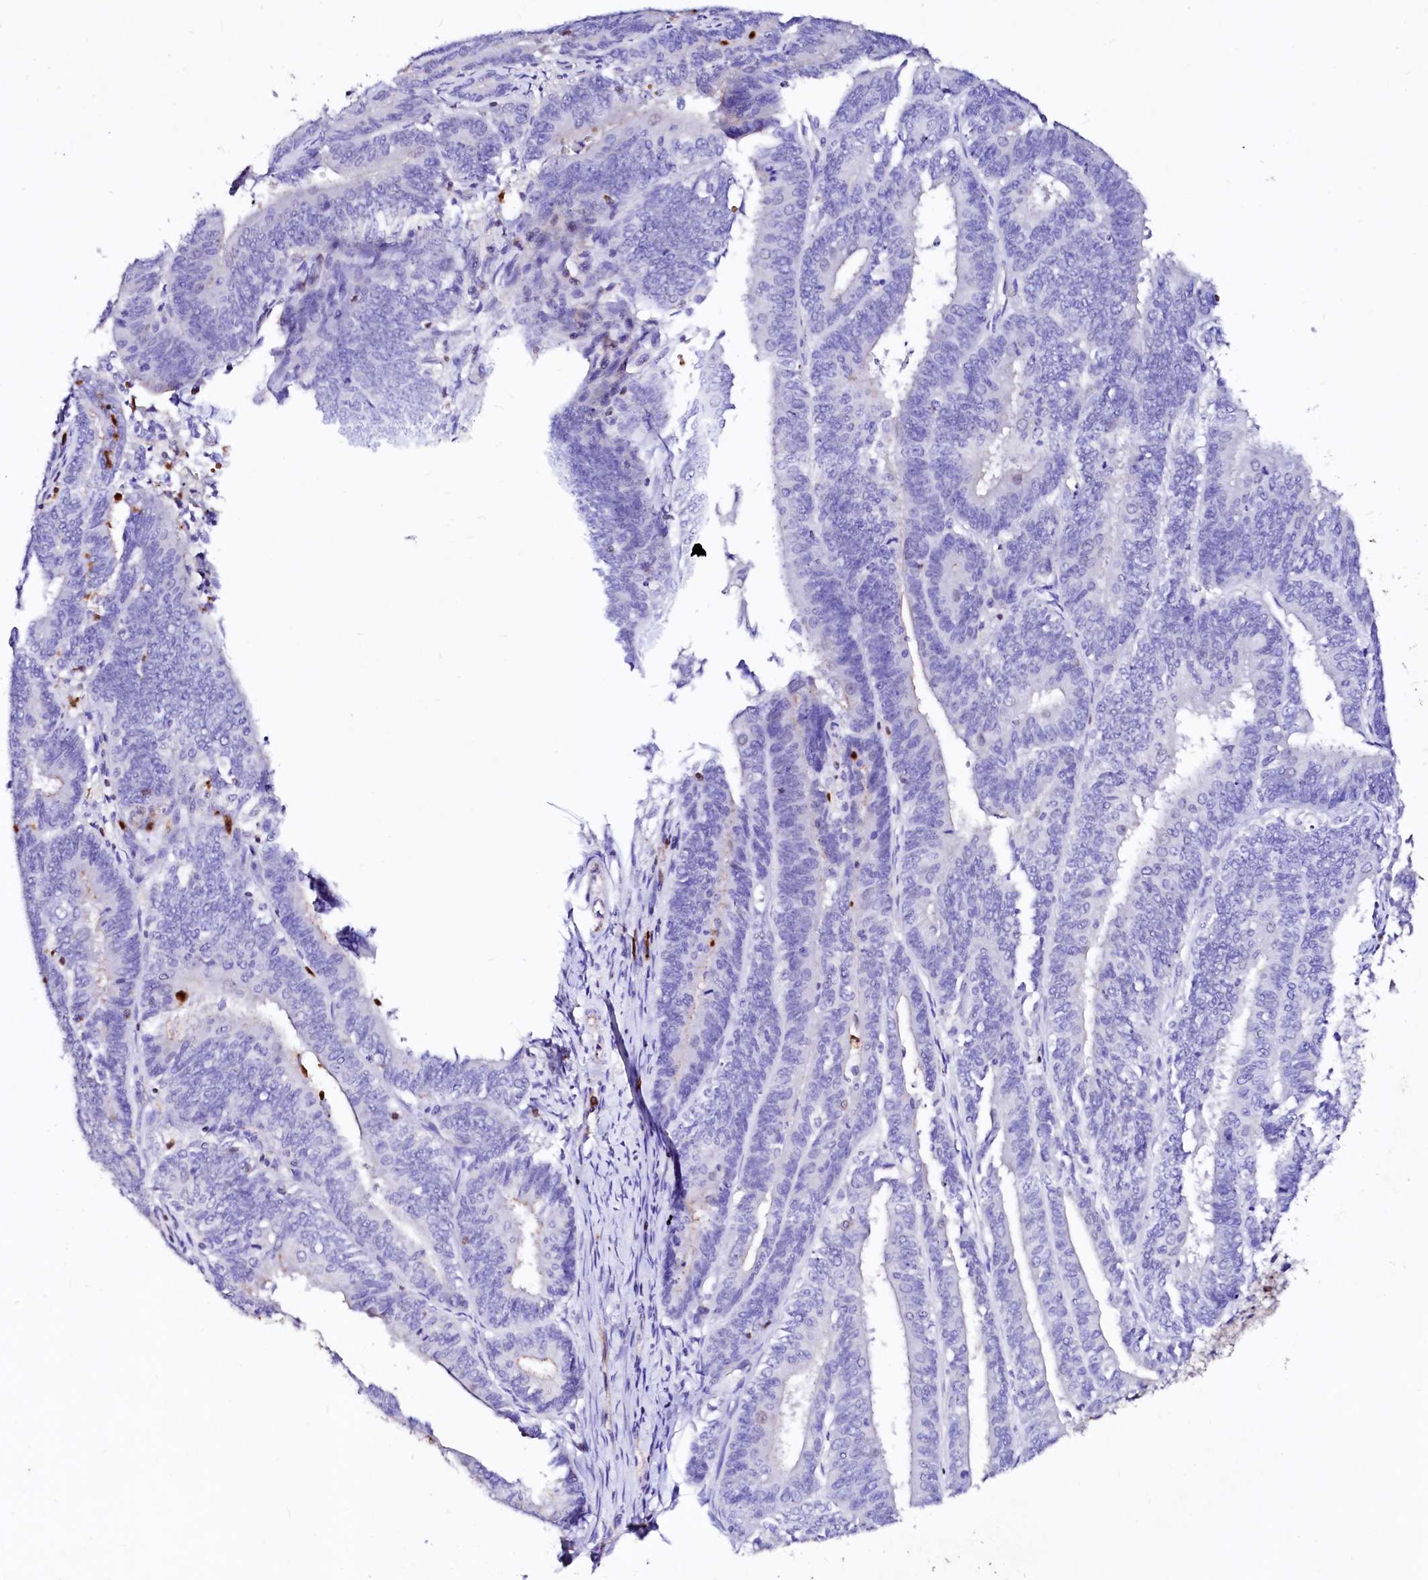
{"staining": {"intensity": "negative", "quantity": "none", "location": "none"}, "tissue": "endometrial cancer", "cell_type": "Tumor cells", "image_type": "cancer", "snomed": [{"axis": "morphology", "description": "Adenocarcinoma, NOS"}, {"axis": "topography", "description": "Endometrium"}], "caption": "Endometrial cancer (adenocarcinoma) was stained to show a protein in brown. There is no significant expression in tumor cells. Brightfield microscopy of immunohistochemistry stained with DAB (3,3'-diaminobenzidine) (brown) and hematoxylin (blue), captured at high magnification.", "gene": "RAB27A", "patient": {"sex": "female", "age": 73}}